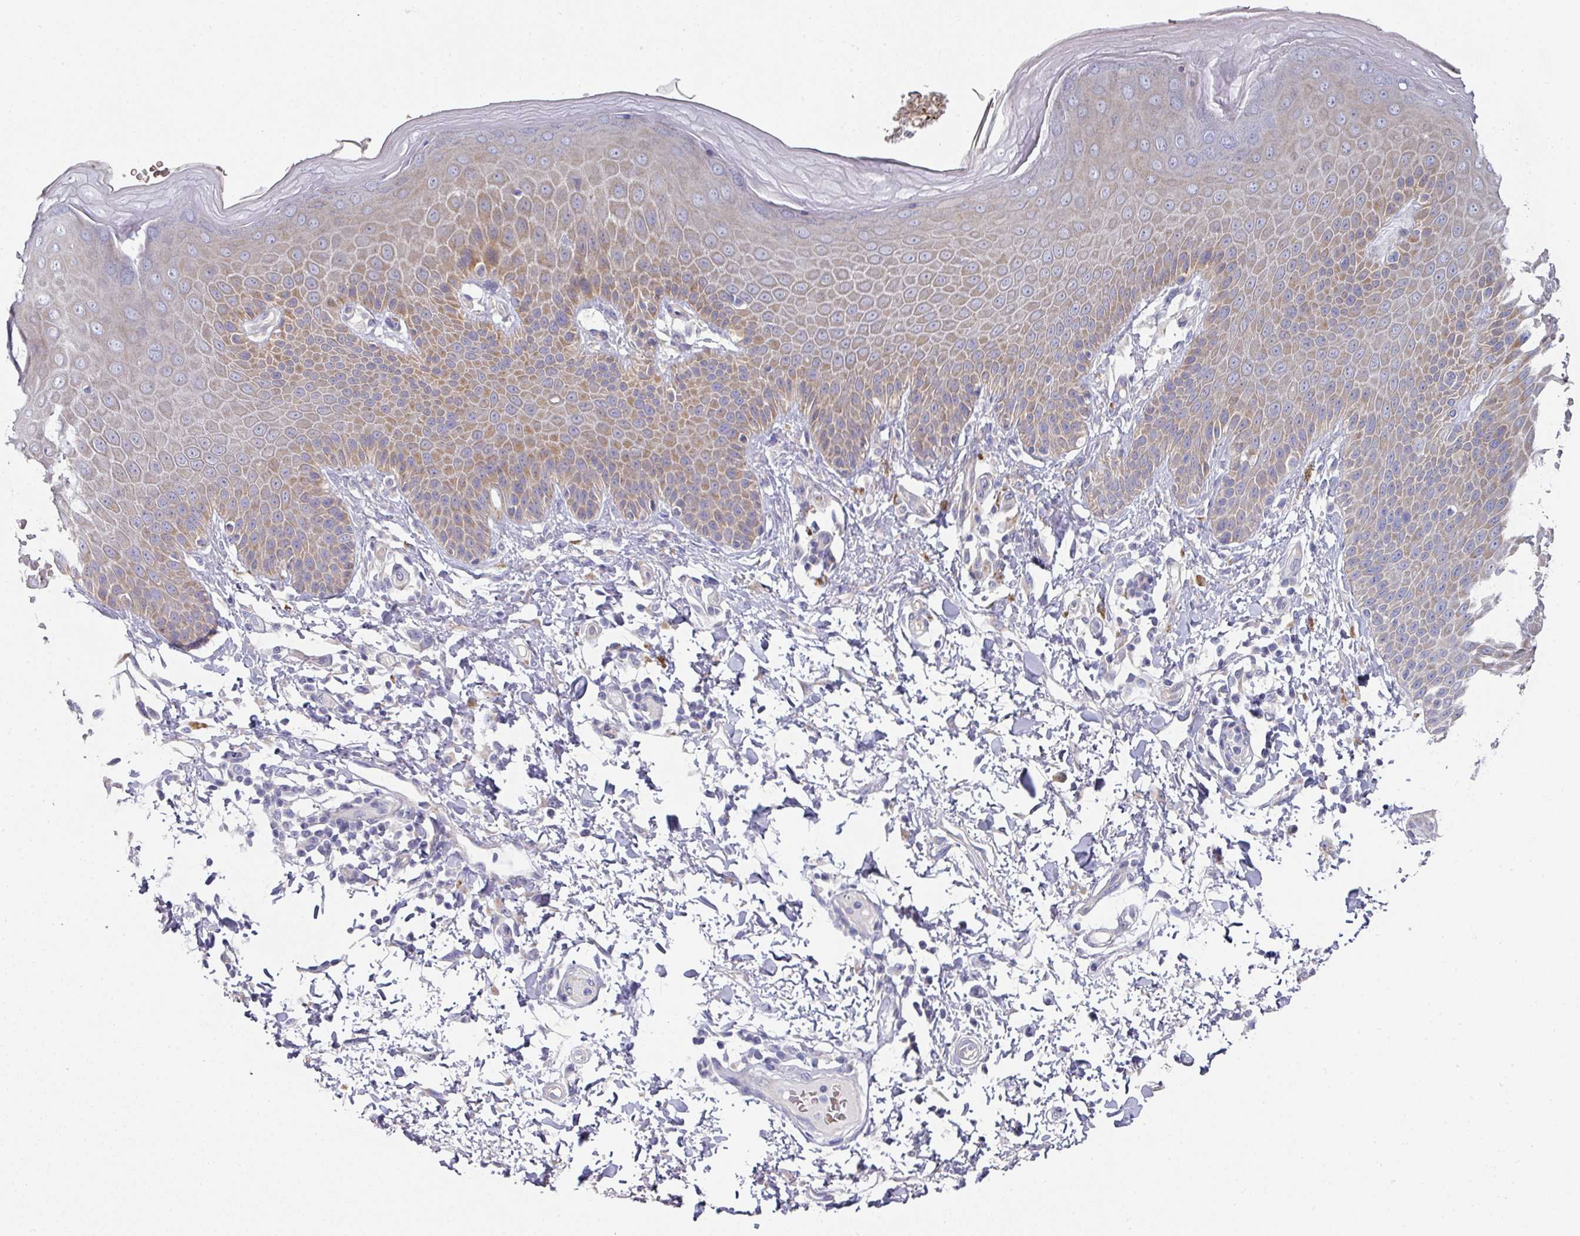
{"staining": {"intensity": "moderate", "quantity": "25%-75%", "location": "cytoplasmic/membranous"}, "tissue": "skin", "cell_type": "Epidermal cells", "image_type": "normal", "snomed": [{"axis": "morphology", "description": "Normal tissue, NOS"}, {"axis": "topography", "description": "Peripheral nerve tissue"}], "caption": "DAB immunohistochemical staining of benign human skin shows moderate cytoplasmic/membranous protein expression in approximately 25%-75% of epidermal cells. The staining is performed using DAB (3,3'-diaminobenzidine) brown chromogen to label protein expression. The nuclei are counter-stained blue using hematoxylin.", "gene": "PYROXD2", "patient": {"sex": "male", "age": 51}}